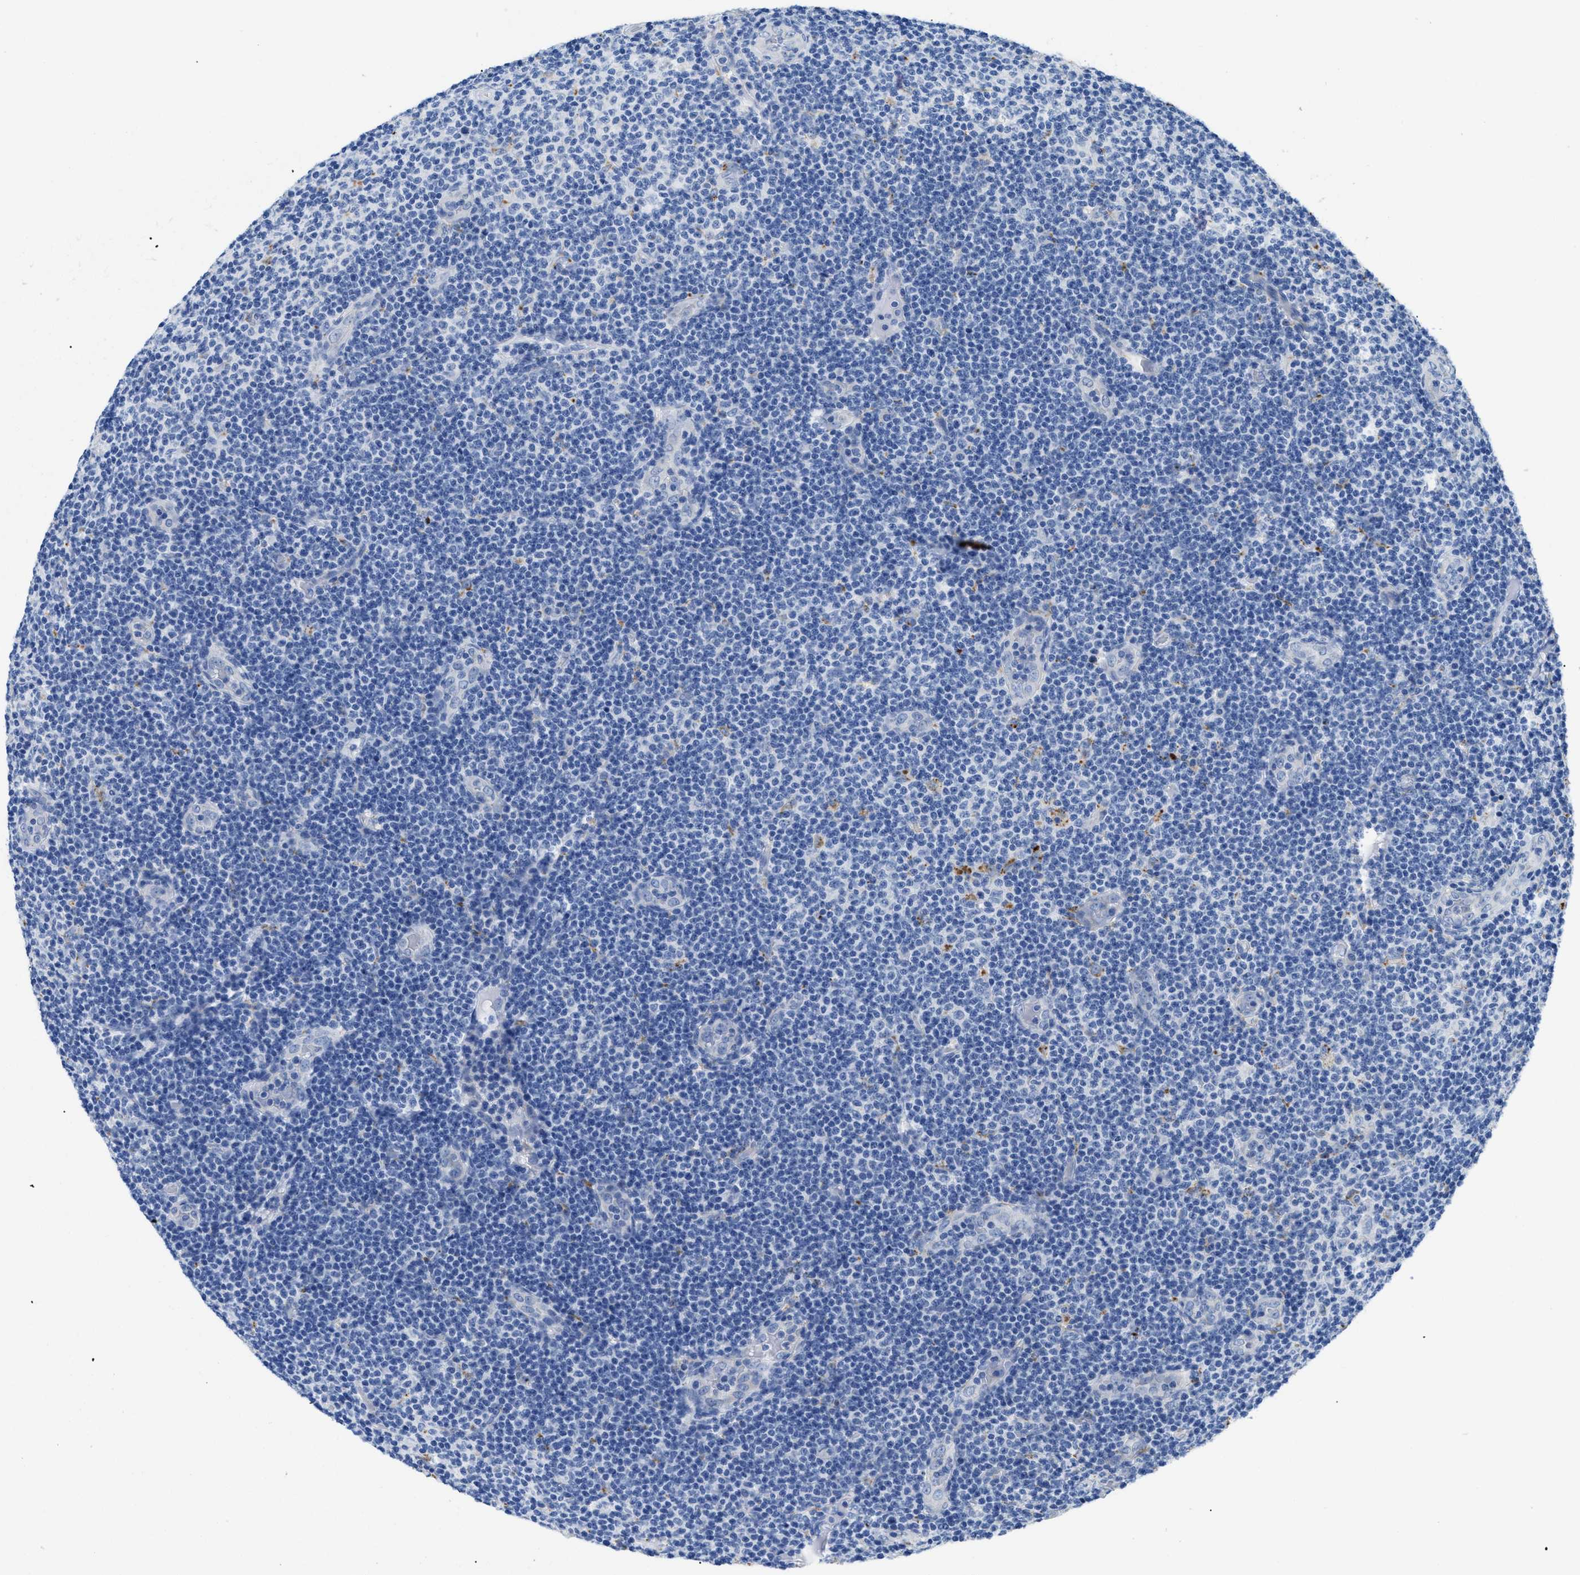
{"staining": {"intensity": "negative", "quantity": "none", "location": "none"}, "tissue": "lymphoma", "cell_type": "Tumor cells", "image_type": "cancer", "snomed": [{"axis": "morphology", "description": "Malignant lymphoma, non-Hodgkin's type, Low grade"}, {"axis": "topography", "description": "Lymph node"}], "caption": "An immunohistochemistry (IHC) photomicrograph of malignant lymphoma, non-Hodgkin's type (low-grade) is shown. There is no staining in tumor cells of malignant lymphoma, non-Hodgkin's type (low-grade). (Stains: DAB IHC with hematoxylin counter stain, Microscopy: brightfield microscopy at high magnification).", "gene": "APOBEC2", "patient": {"sex": "male", "age": 83}}